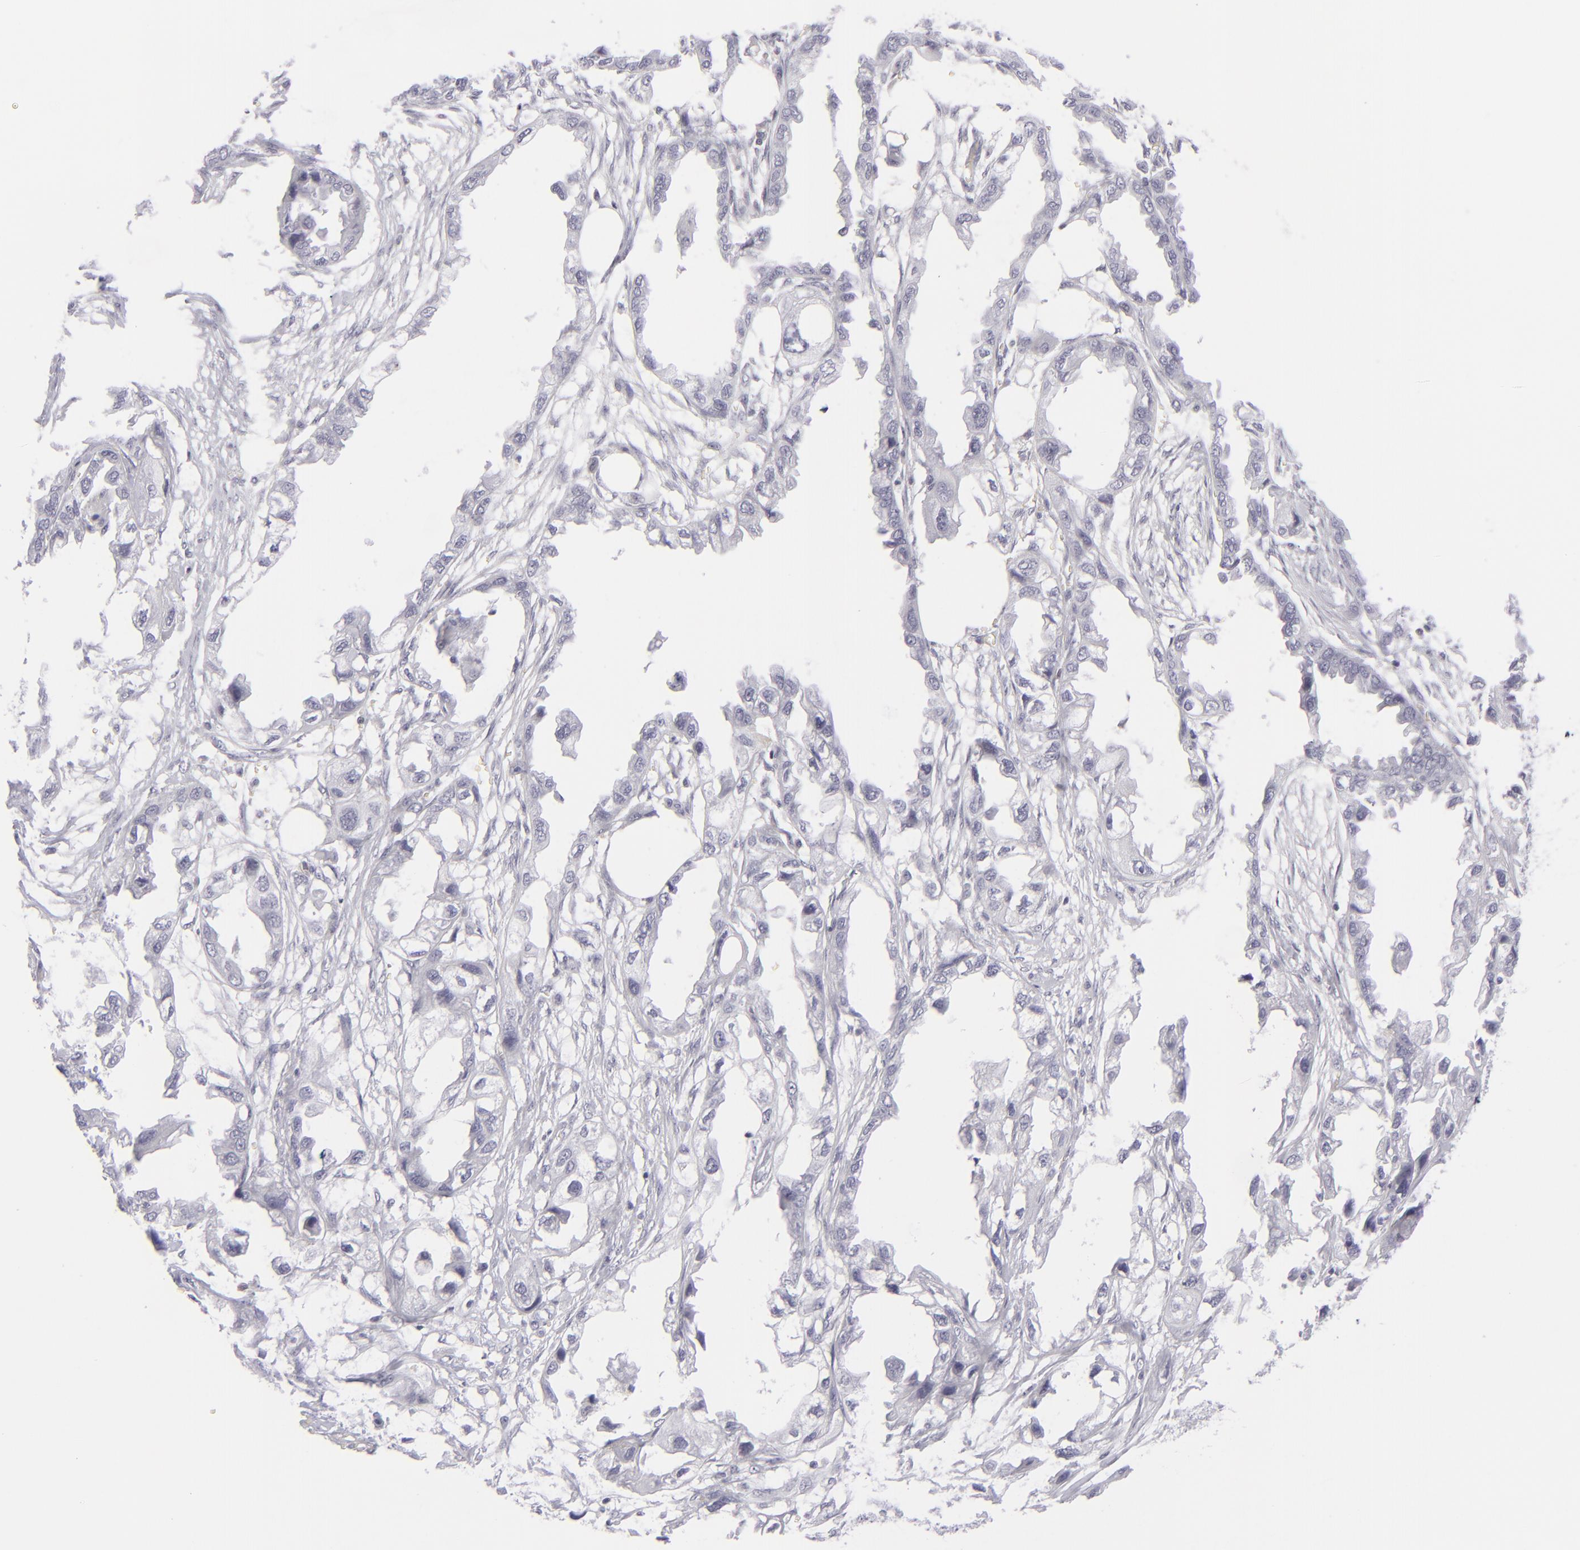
{"staining": {"intensity": "negative", "quantity": "none", "location": "none"}, "tissue": "endometrial cancer", "cell_type": "Tumor cells", "image_type": "cancer", "snomed": [{"axis": "morphology", "description": "Adenocarcinoma, NOS"}, {"axis": "topography", "description": "Endometrium"}], "caption": "Tumor cells show no significant positivity in adenocarcinoma (endometrial).", "gene": "CD7", "patient": {"sex": "female", "age": 67}}